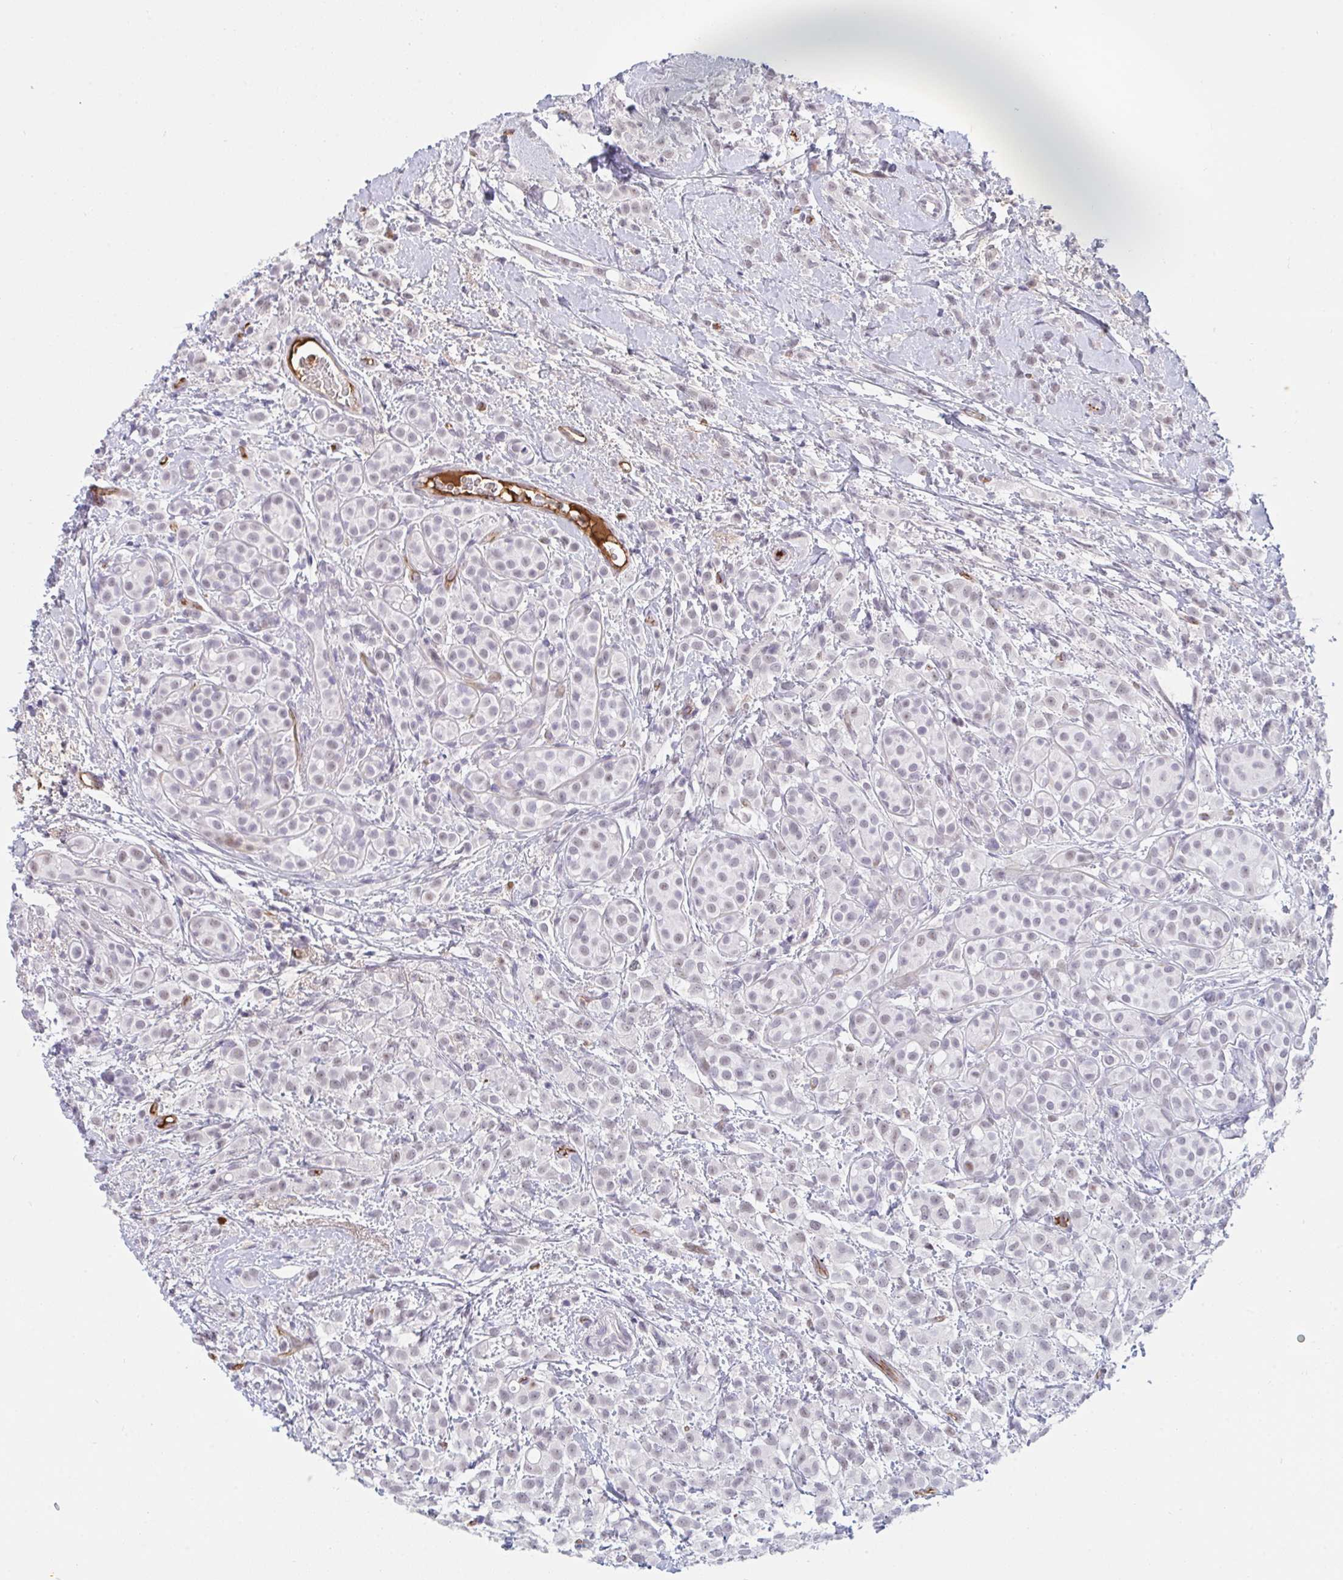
{"staining": {"intensity": "negative", "quantity": "none", "location": "none"}, "tissue": "breast cancer", "cell_type": "Tumor cells", "image_type": "cancer", "snomed": [{"axis": "morphology", "description": "Lobular carcinoma"}, {"axis": "topography", "description": "Breast"}], "caption": "A histopathology image of human lobular carcinoma (breast) is negative for staining in tumor cells.", "gene": "DSCAML1", "patient": {"sex": "female", "age": 68}}